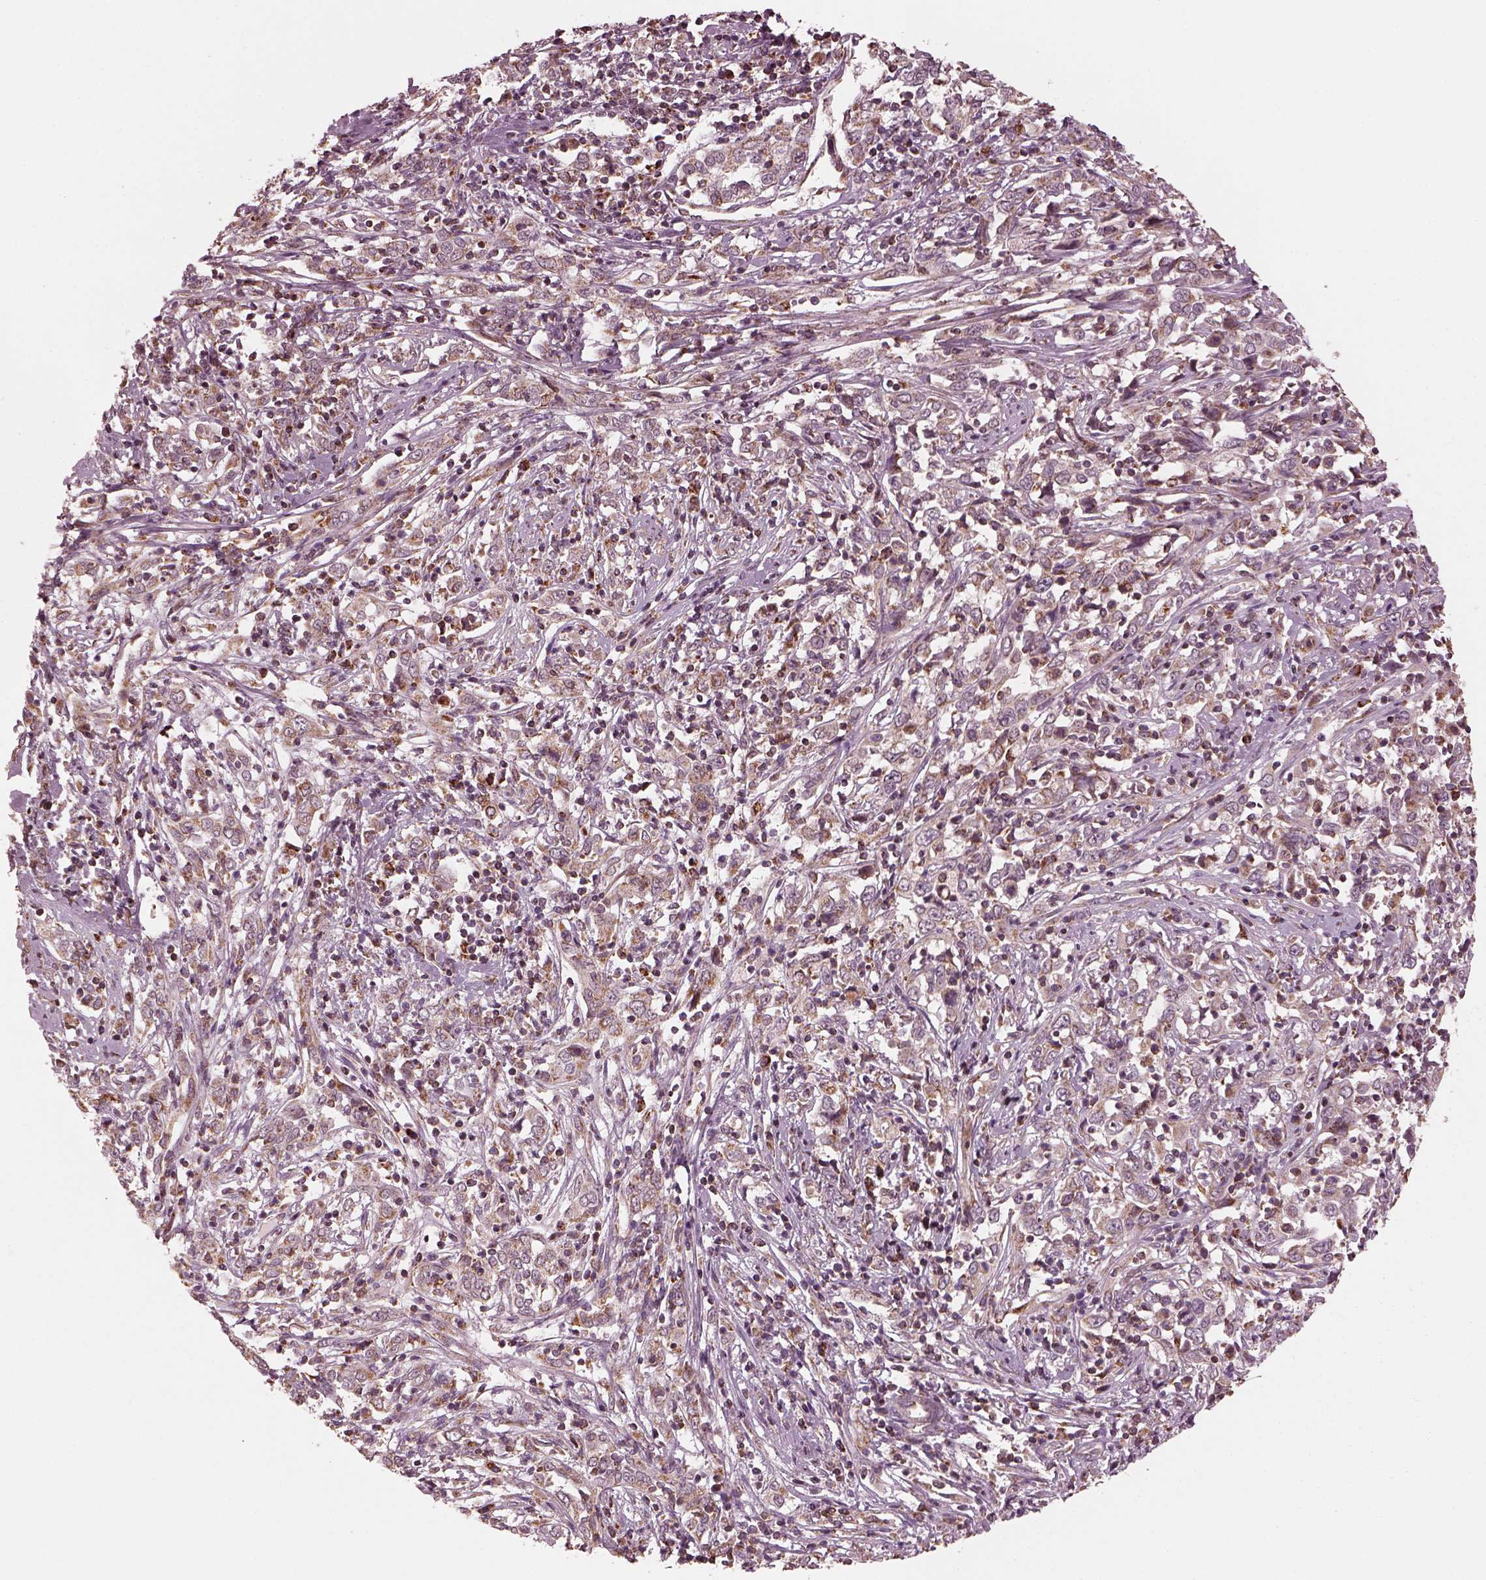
{"staining": {"intensity": "moderate", "quantity": "25%-75%", "location": "cytoplasmic/membranous"}, "tissue": "cervical cancer", "cell_type": "Tumor cells", "image_type": "cancer", "snomed": [{"axis": "morphology", "description": "Adenocarcinoma, NOS"}, {"axis": "topography", "description": "Cervix"}], "caption": "A high-resolution photomicrograph shows IHC staining of cervical cancer (adenocarcinoma), which displays moderate cytoplasmic/membranous expression in approximately 25%-75% of tumor cells.", "gene": "NDUFB10", "patient": {"sex": "female", "age": 40}}